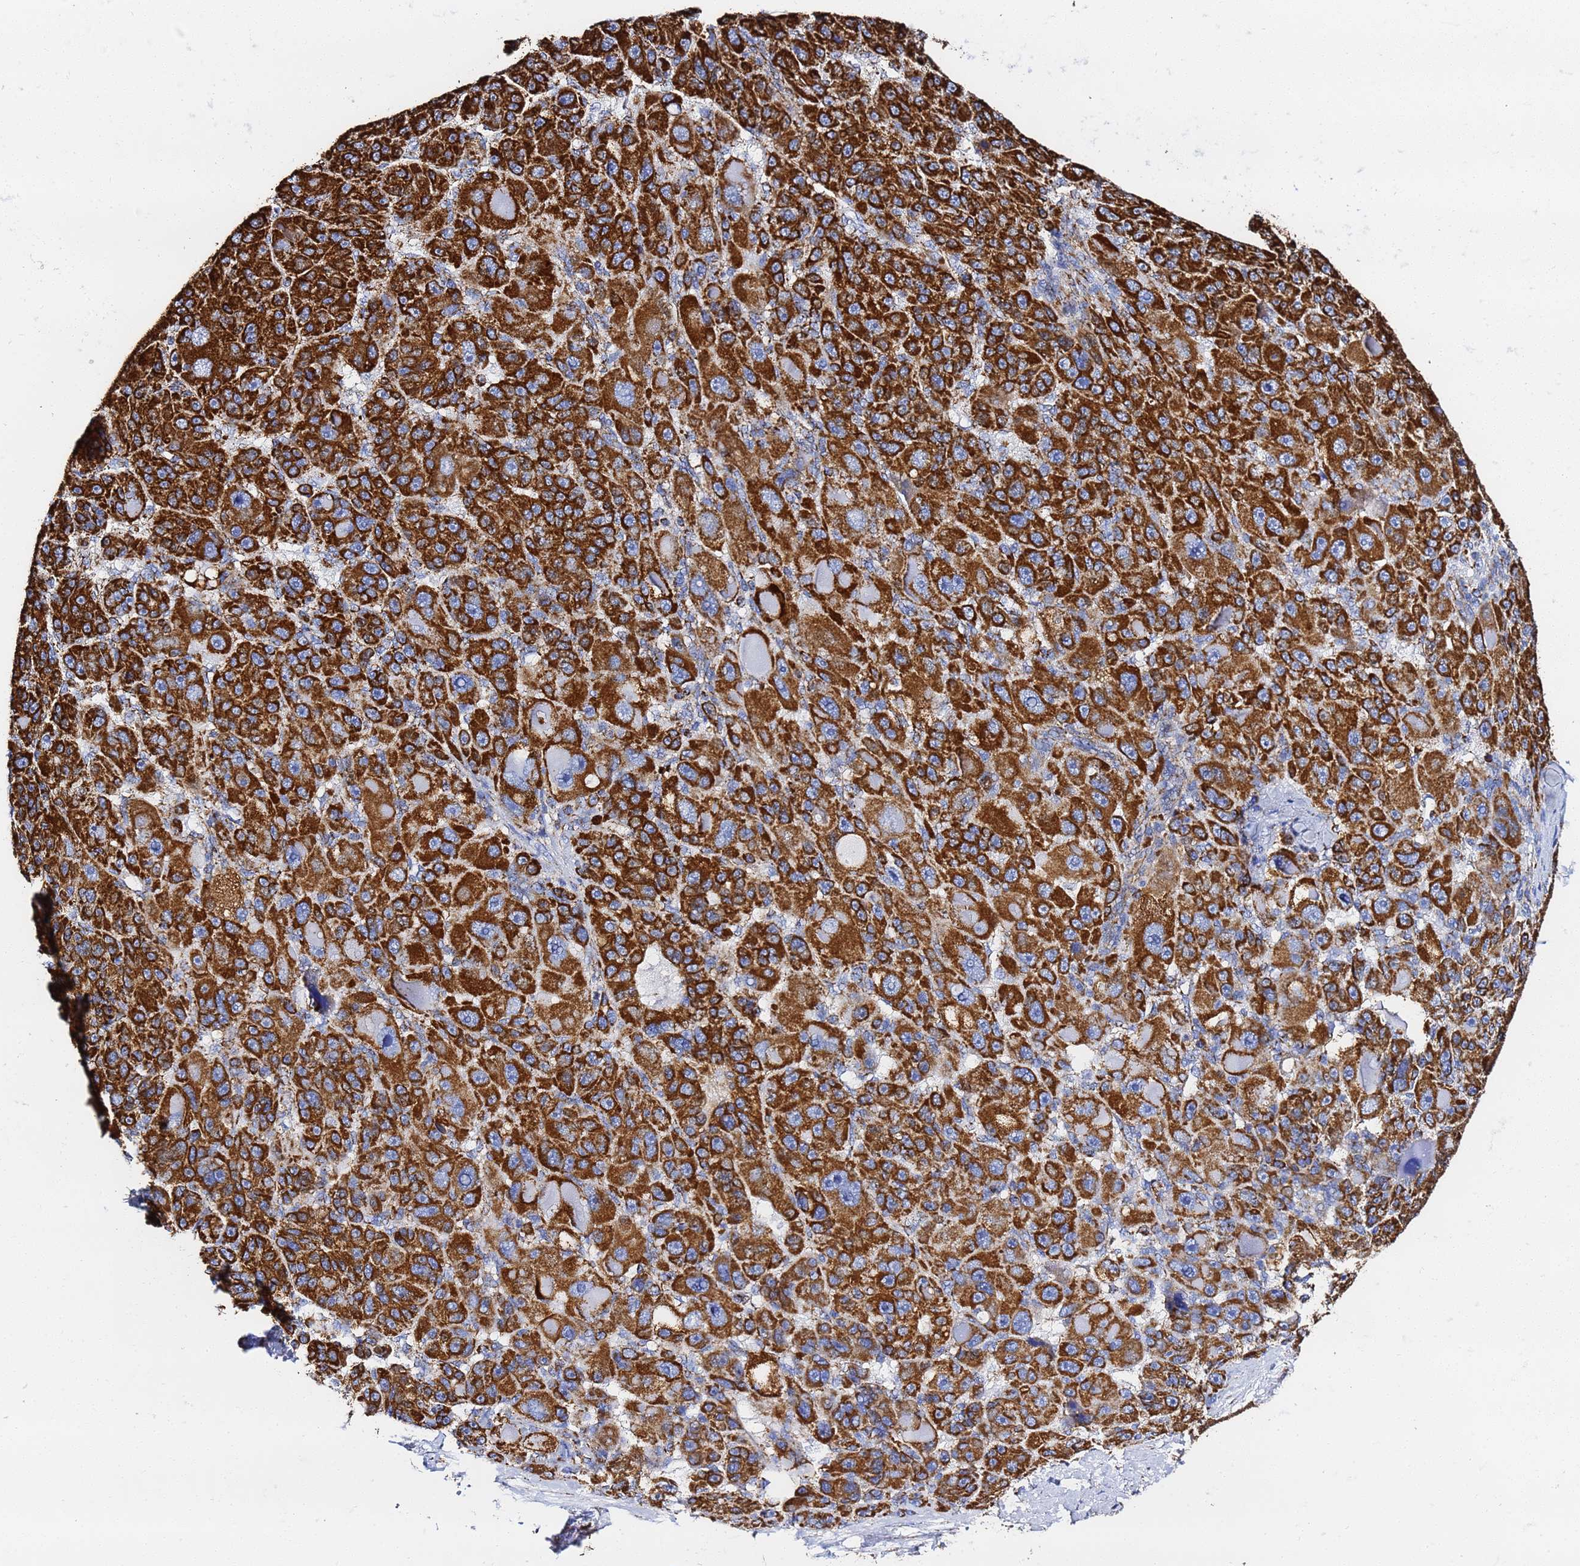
{"staining": {"intensity": "strong", "quantity": ">75%", "location": "cytoplasmic/membranous"}, "tissue": "liver cancer", "cell_type": "Tumor cells", "image_type": "cancer", "snomed": [{"axis": "morphology", "description": "Carcinoma, Hepatocellular, NOS"}, {"axis": "topography", "description": "Liver"}], "caption": "Brown immunohistochemical staining in liver cancer (hepatocellular carcinoma) displays strong cytoplasmic/membranous expression in about >75% of tumor cells.", "gene": "PHB2", "patient": {"sex": "male", "age": 76}}